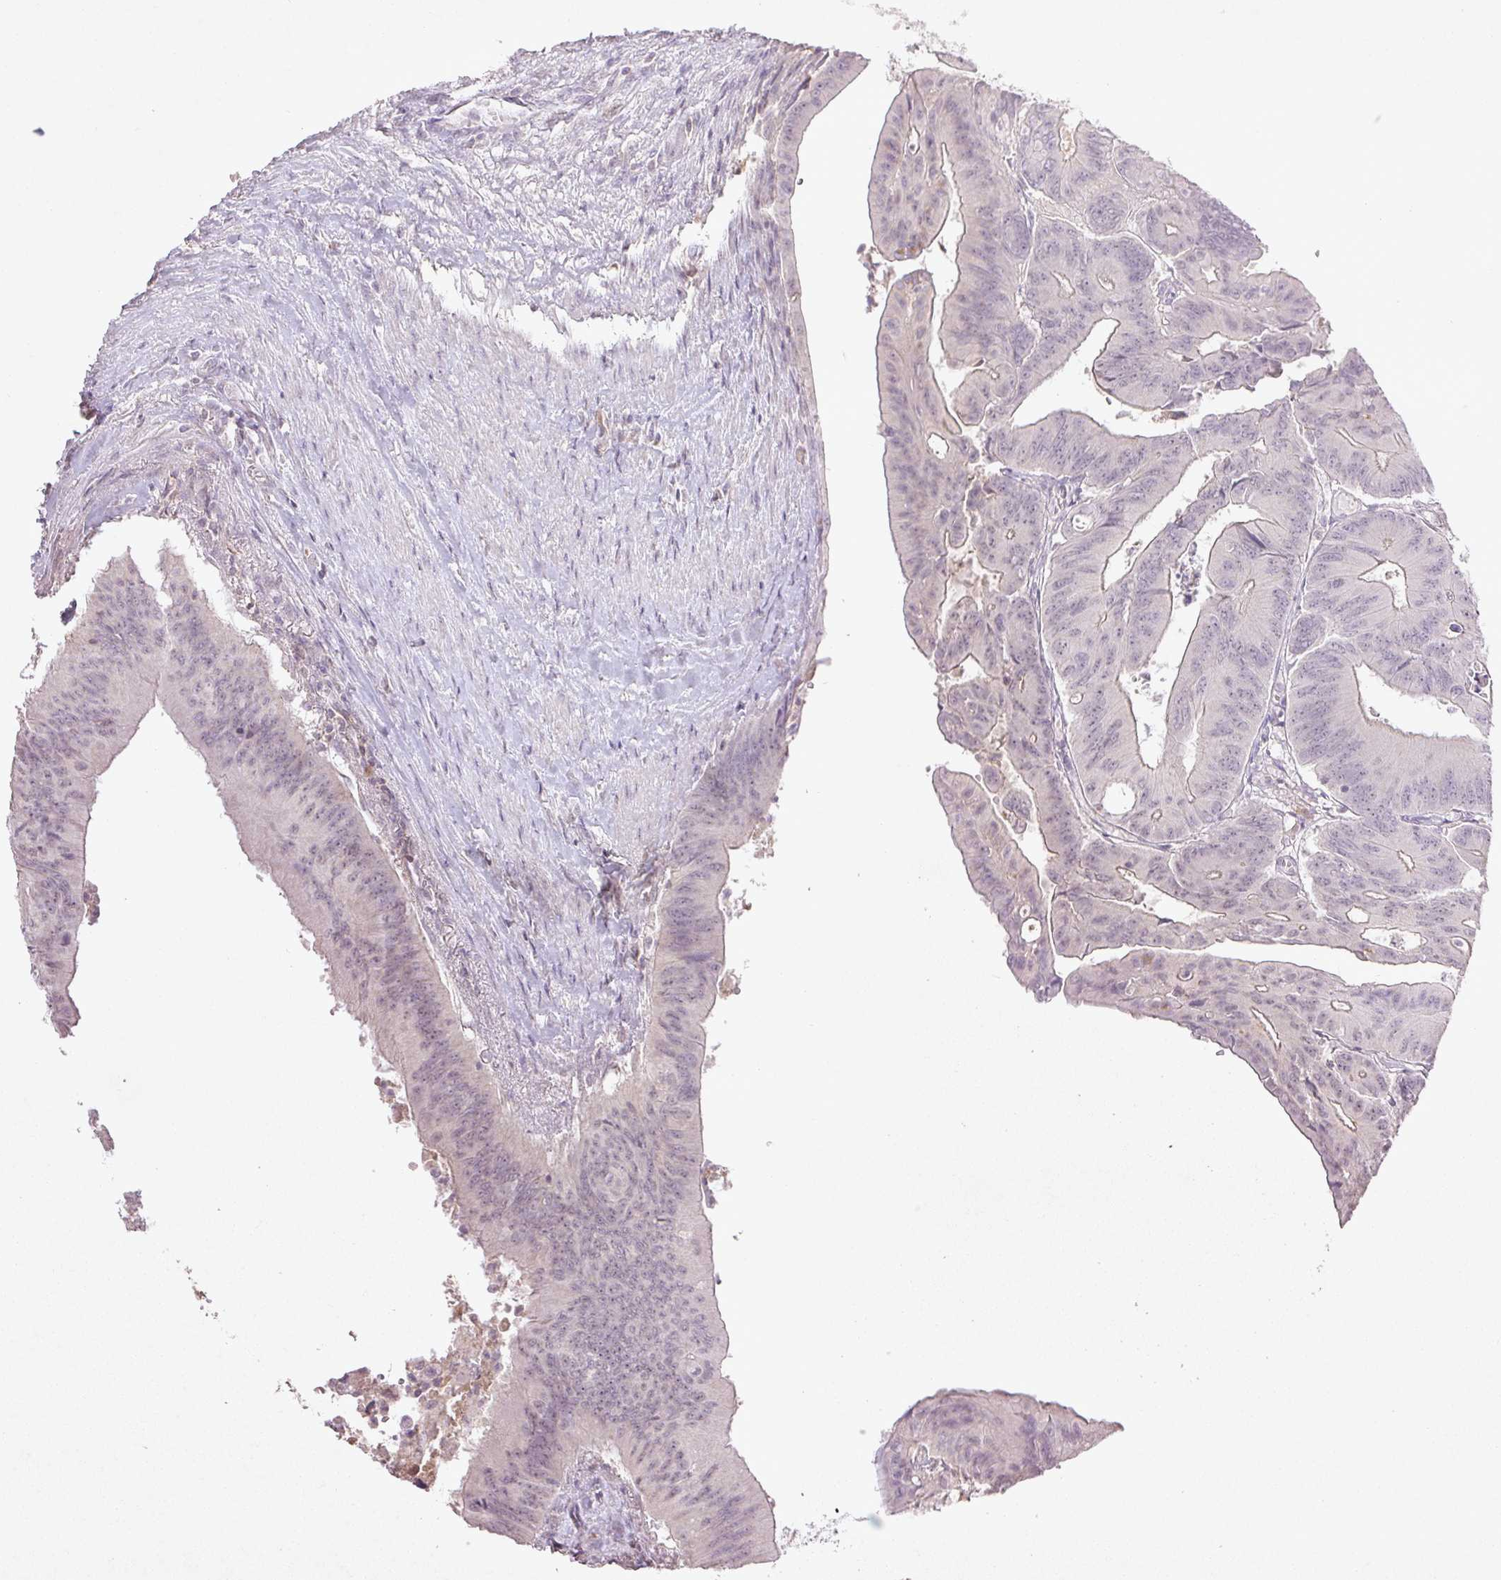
{"staining": {"intensity": "negative", "quantity": "none", "location": "none"}, "tissue": "colorectal cancer", "cell_type": "Tumor cells", "image_type": "cancer", "snomed": [{"axis": "morphology", "description": "Adenocarcinoma, NOS"}, {"axis": "topography", "description": "Colon"}], "caption": "Immunohistochemistry (IHC) micrograph of colorectal adenocarcinoma stained for a protein (brown), which reveals no positivity in tumor cells. (Immunohistochemistry, brightfield microscopy, high magnification).", "gene": "FAM168B", "patient": {"sex": "male", "age": 65}}